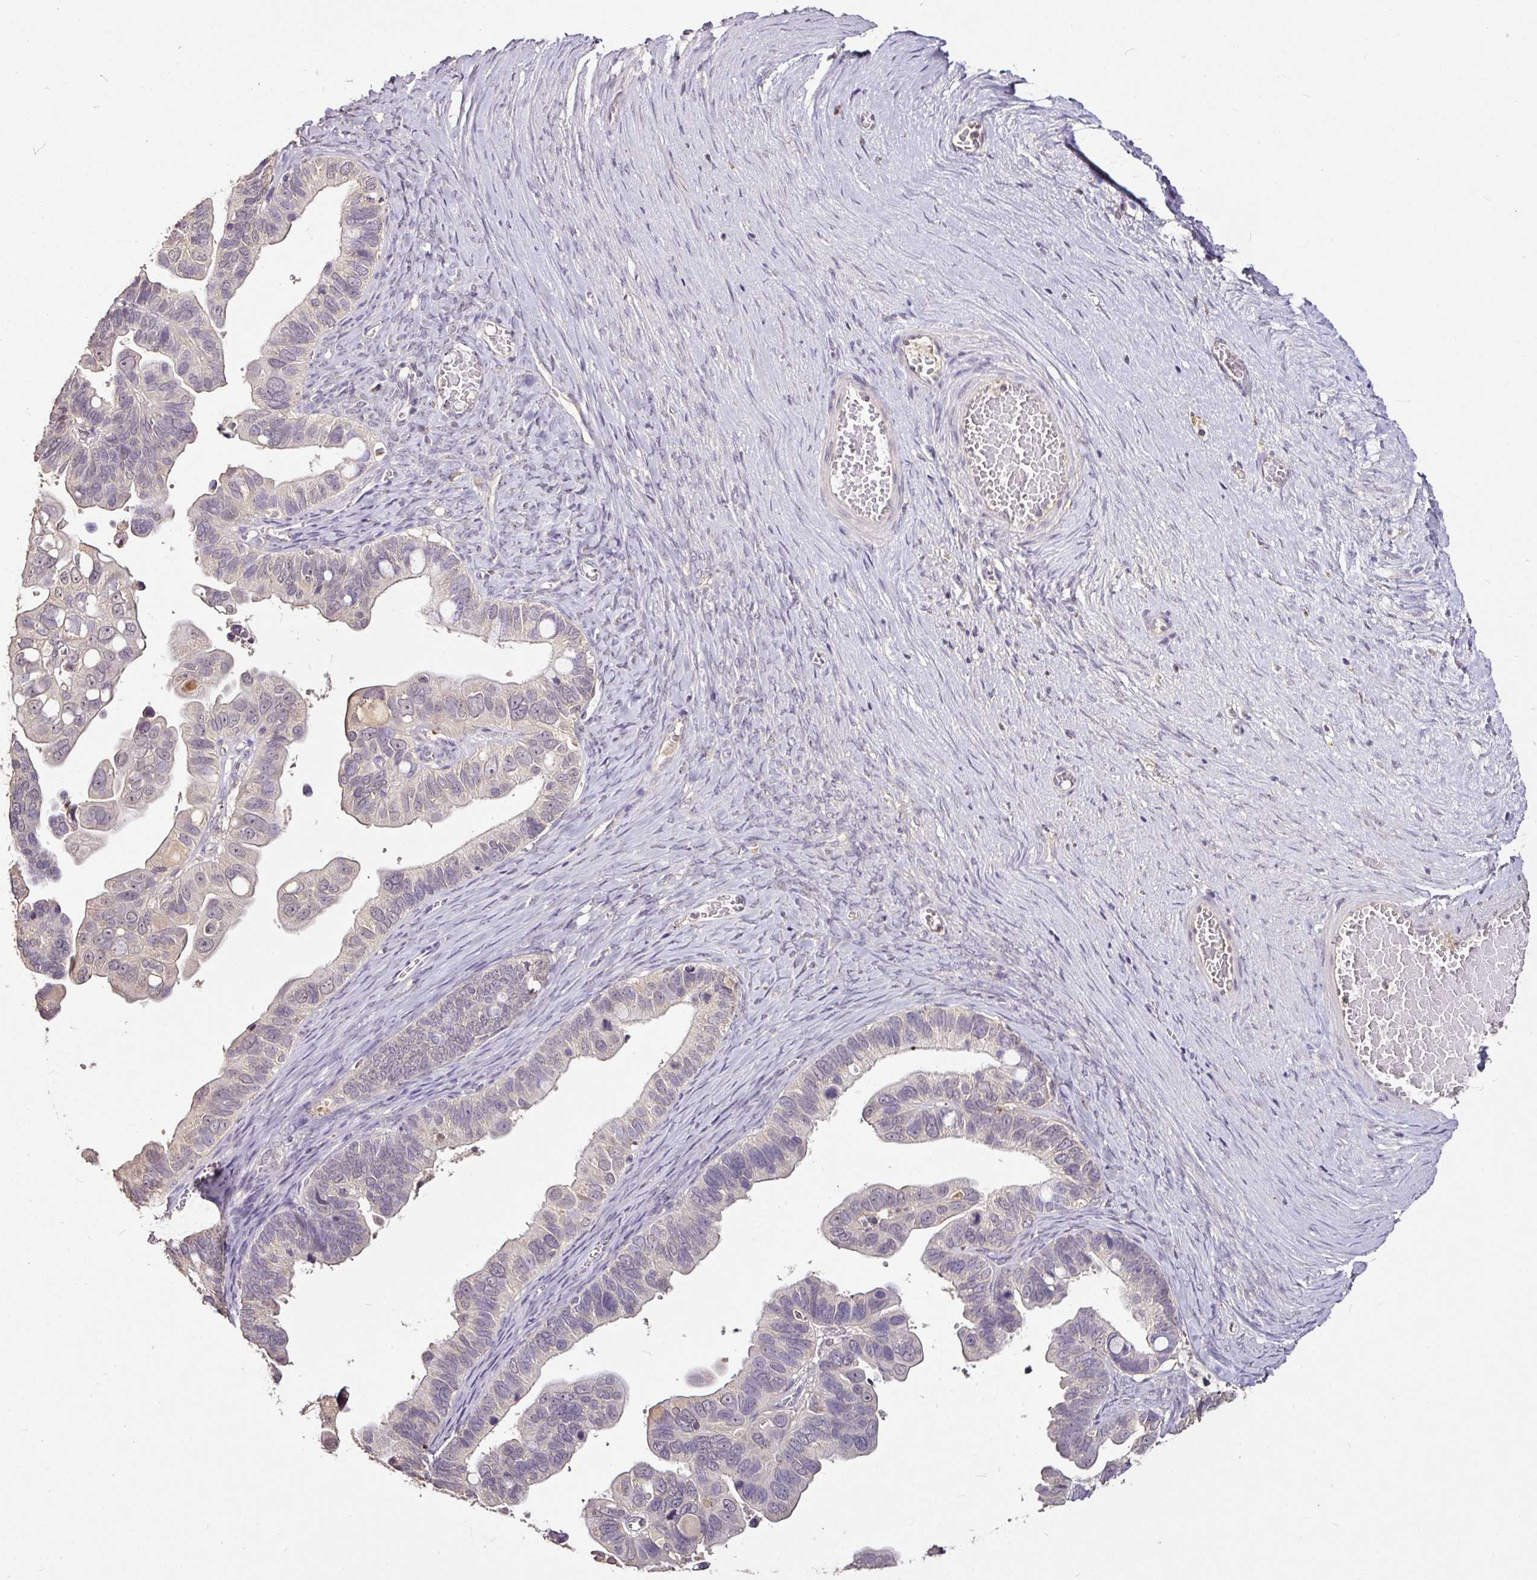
{"staining": {"intensity": "negative", "quantity": "none", "location": "none"}, "tissue": "ovarian cancer", "cell_type": "Tumor cells", "image_type": "cancer", "snomed": [{"axis": "morphology", "description": "Cystadenocarcinoma, serous, NOS"}, {"axis": "topography", "description": "Ovary"}], "caption": "A histopathology image of human ovarian cancer (serous cystadenocarcinoma) is negative for staining in tumor cells.", "gene": "RPL38", "patient": {"sex": "female", "age": 56}}